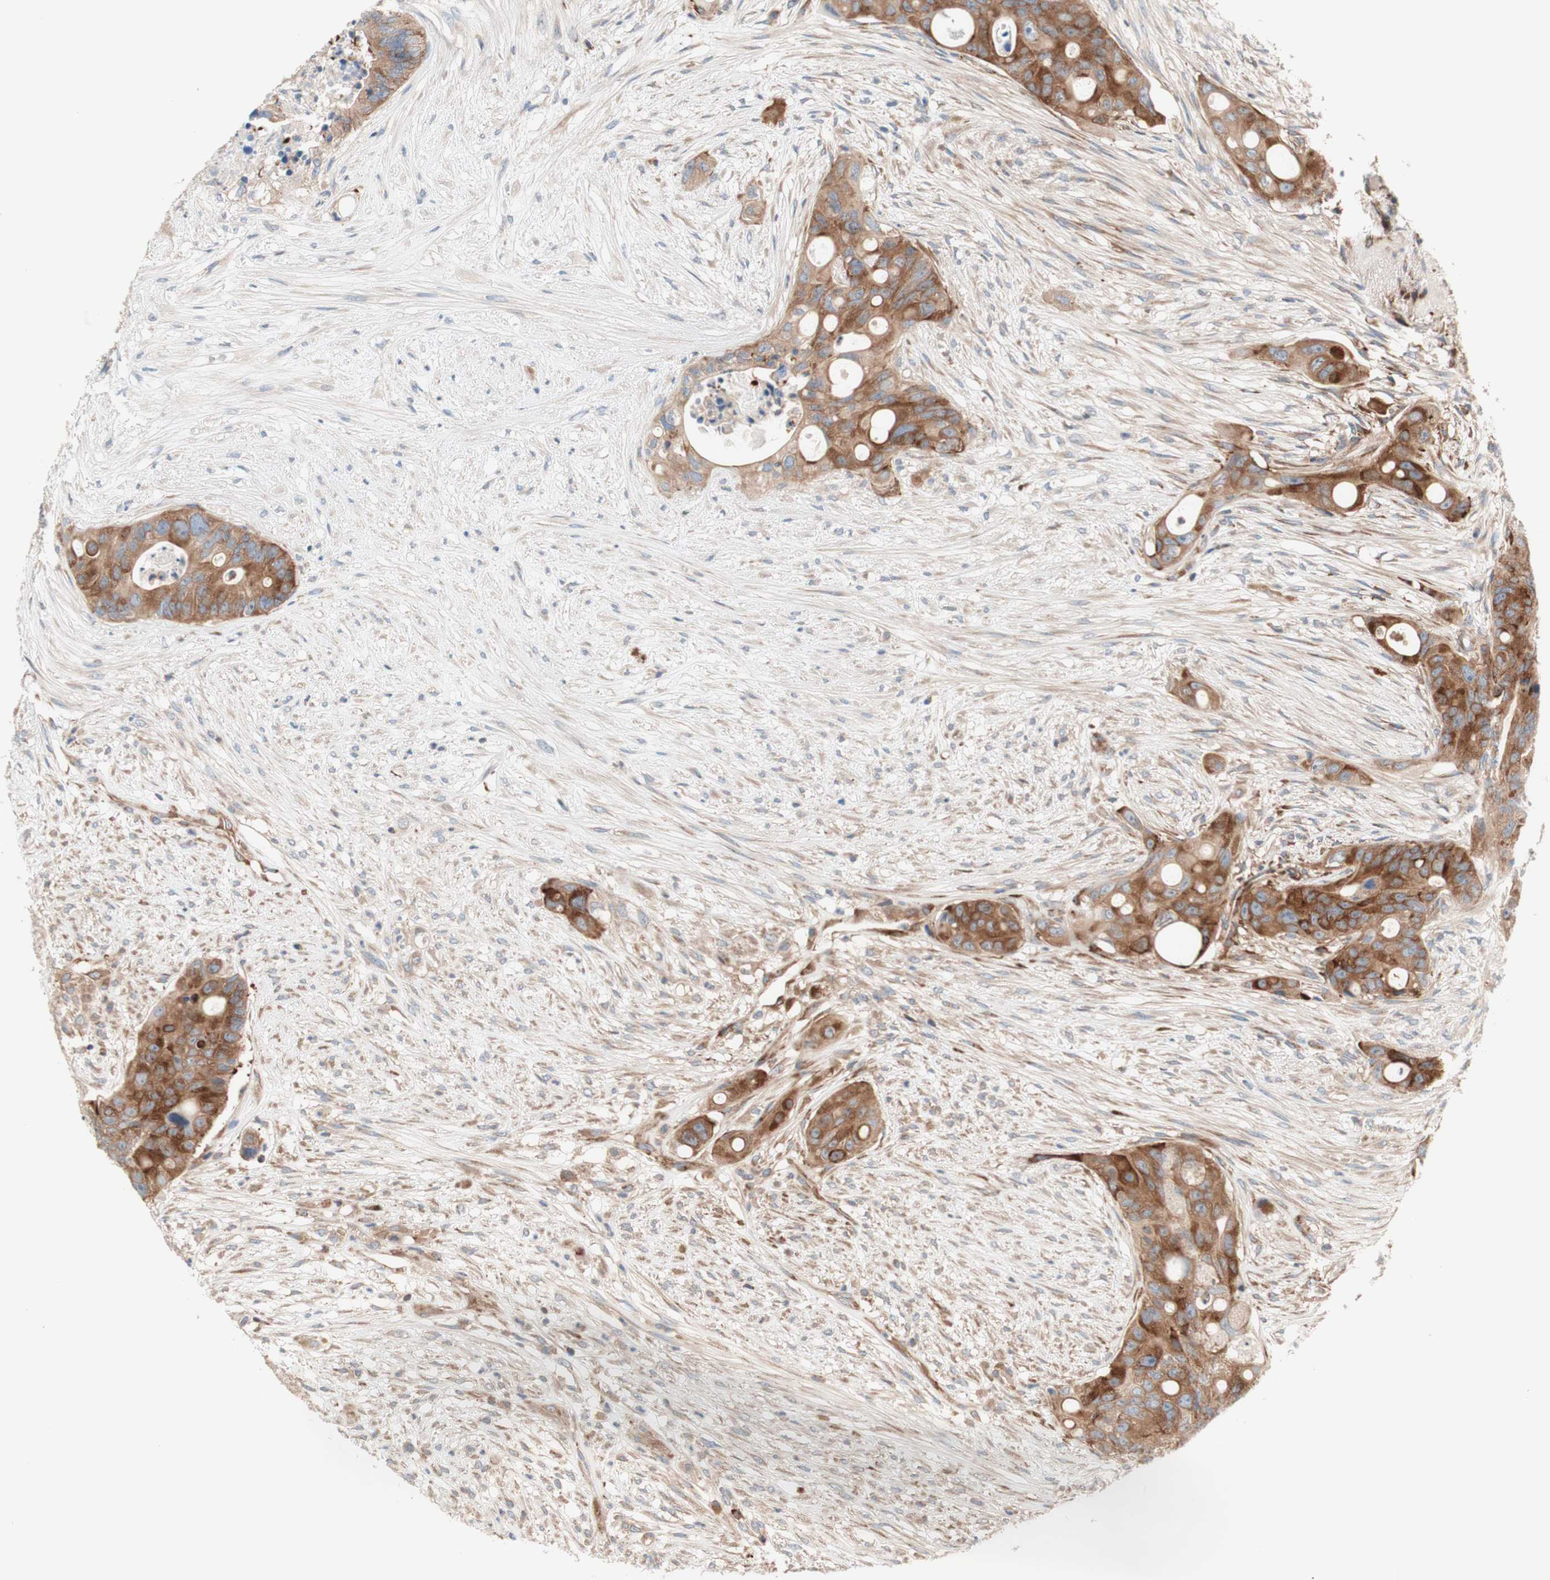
{"staining": {"intensity": "moderate", "quantity": ">75%", "location": "cytoplasmic/membranous"}, "tissue": "colorectal cancer", "cell_type": "Tumor cells", "image_type": "cancer", "snomed": [{"axis": "morphology", "description": "Adenocarcinoma, NOS"}, {"axis": "topography", "description": "Colon"}], "caption": "Immunohistochemical staining of adenocarcinoma (colorectal) demonstrates medium levels of moderate cytoplasmic/membranous staining in approximately >75% of tumor cells.", "gene": "CCN4", "patient": {"sex": "female", "age": 57}}